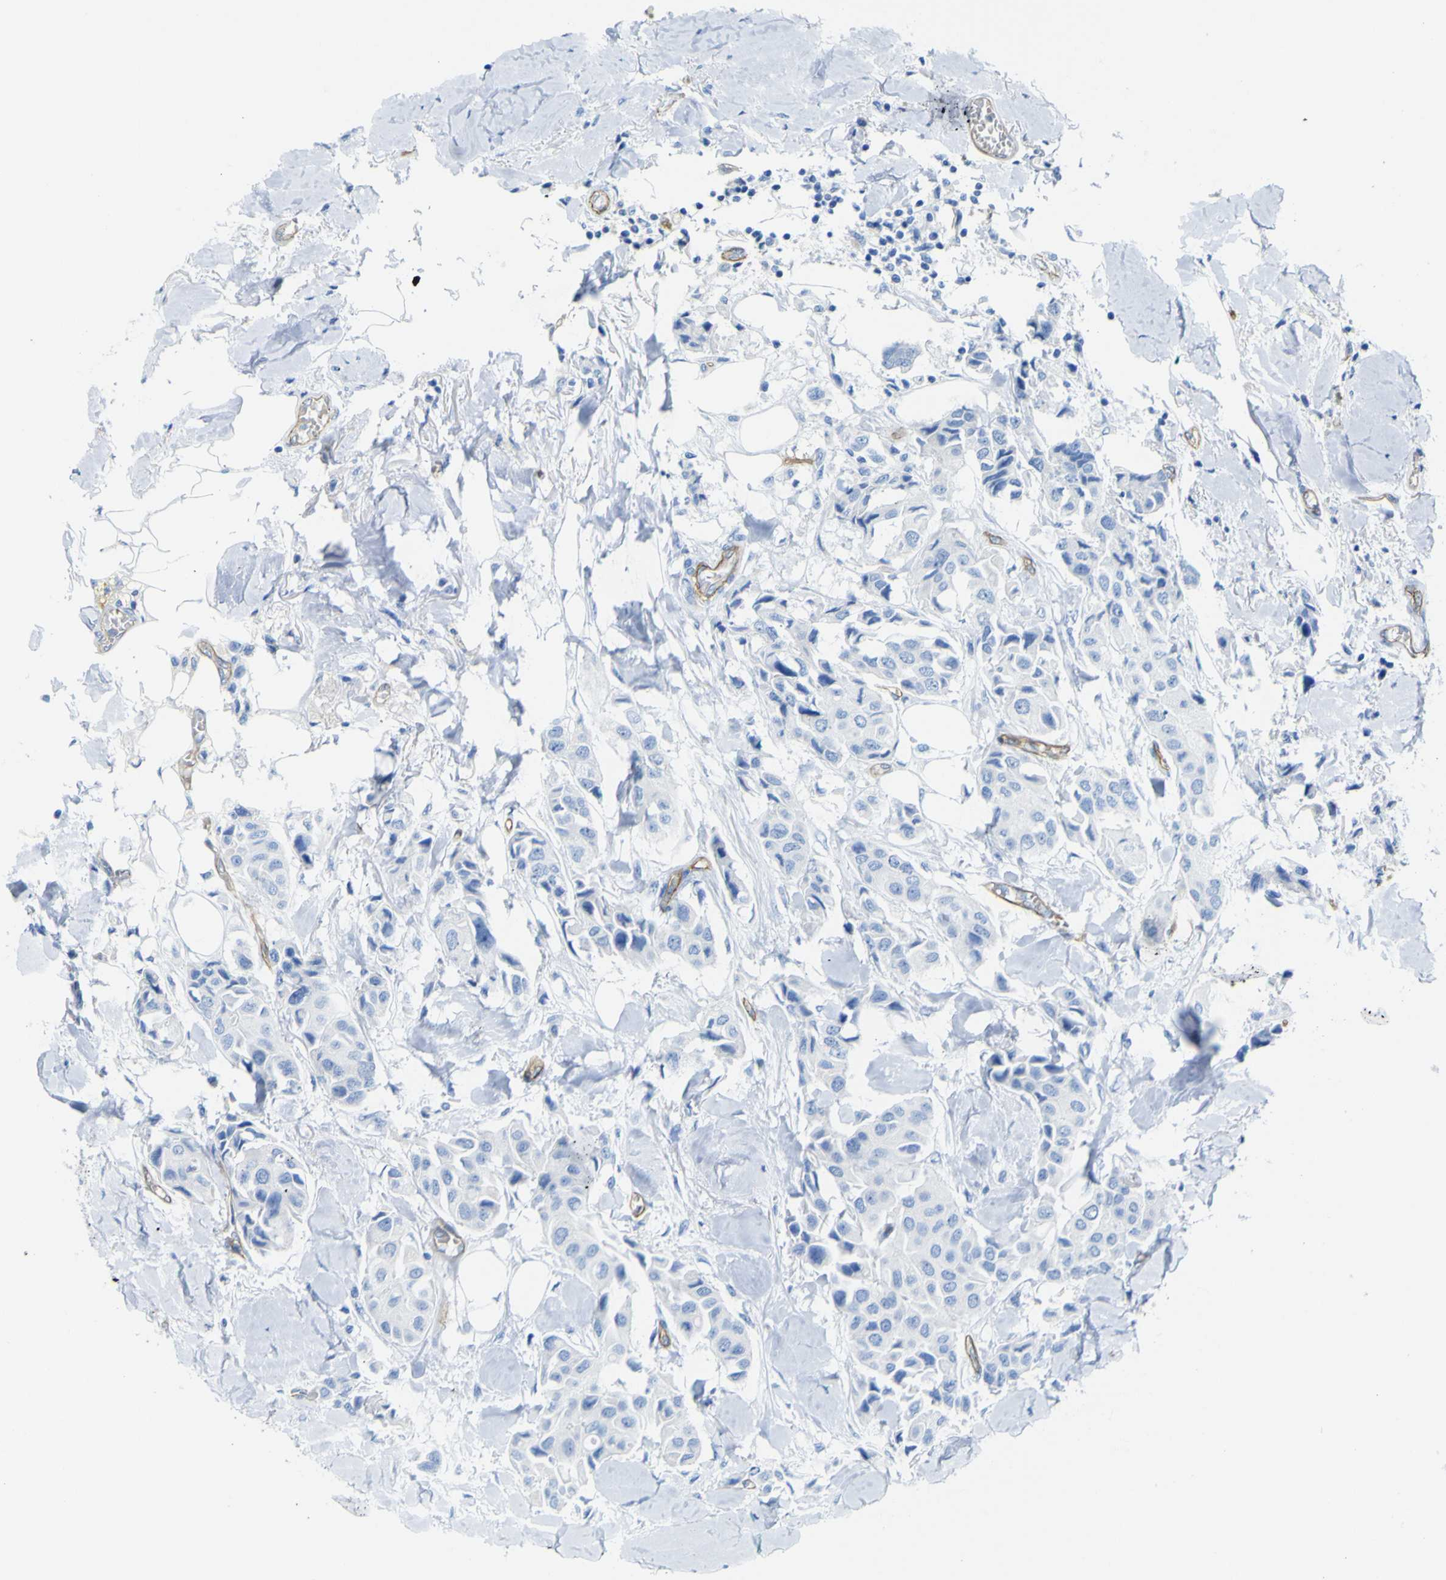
{"staining": {"intensity": "negative", "quantity": "none", "location": "none"}, "tissue": "breast cancer", "cell_type": "Tumor cells", "image_type": "cancer", "snomed": [{"axis": "morphology", "description": "Duct carcinoma"}, {"axis": "topography", "description": "Breast"}], "caption": "This is a micrograph of immunohistochemistry staining of breast infiltrating ductal carcinoma, which shows no positivity in tumor cells.", "gene": "CD93", "patient": {"sex": "female", "age": 80}}